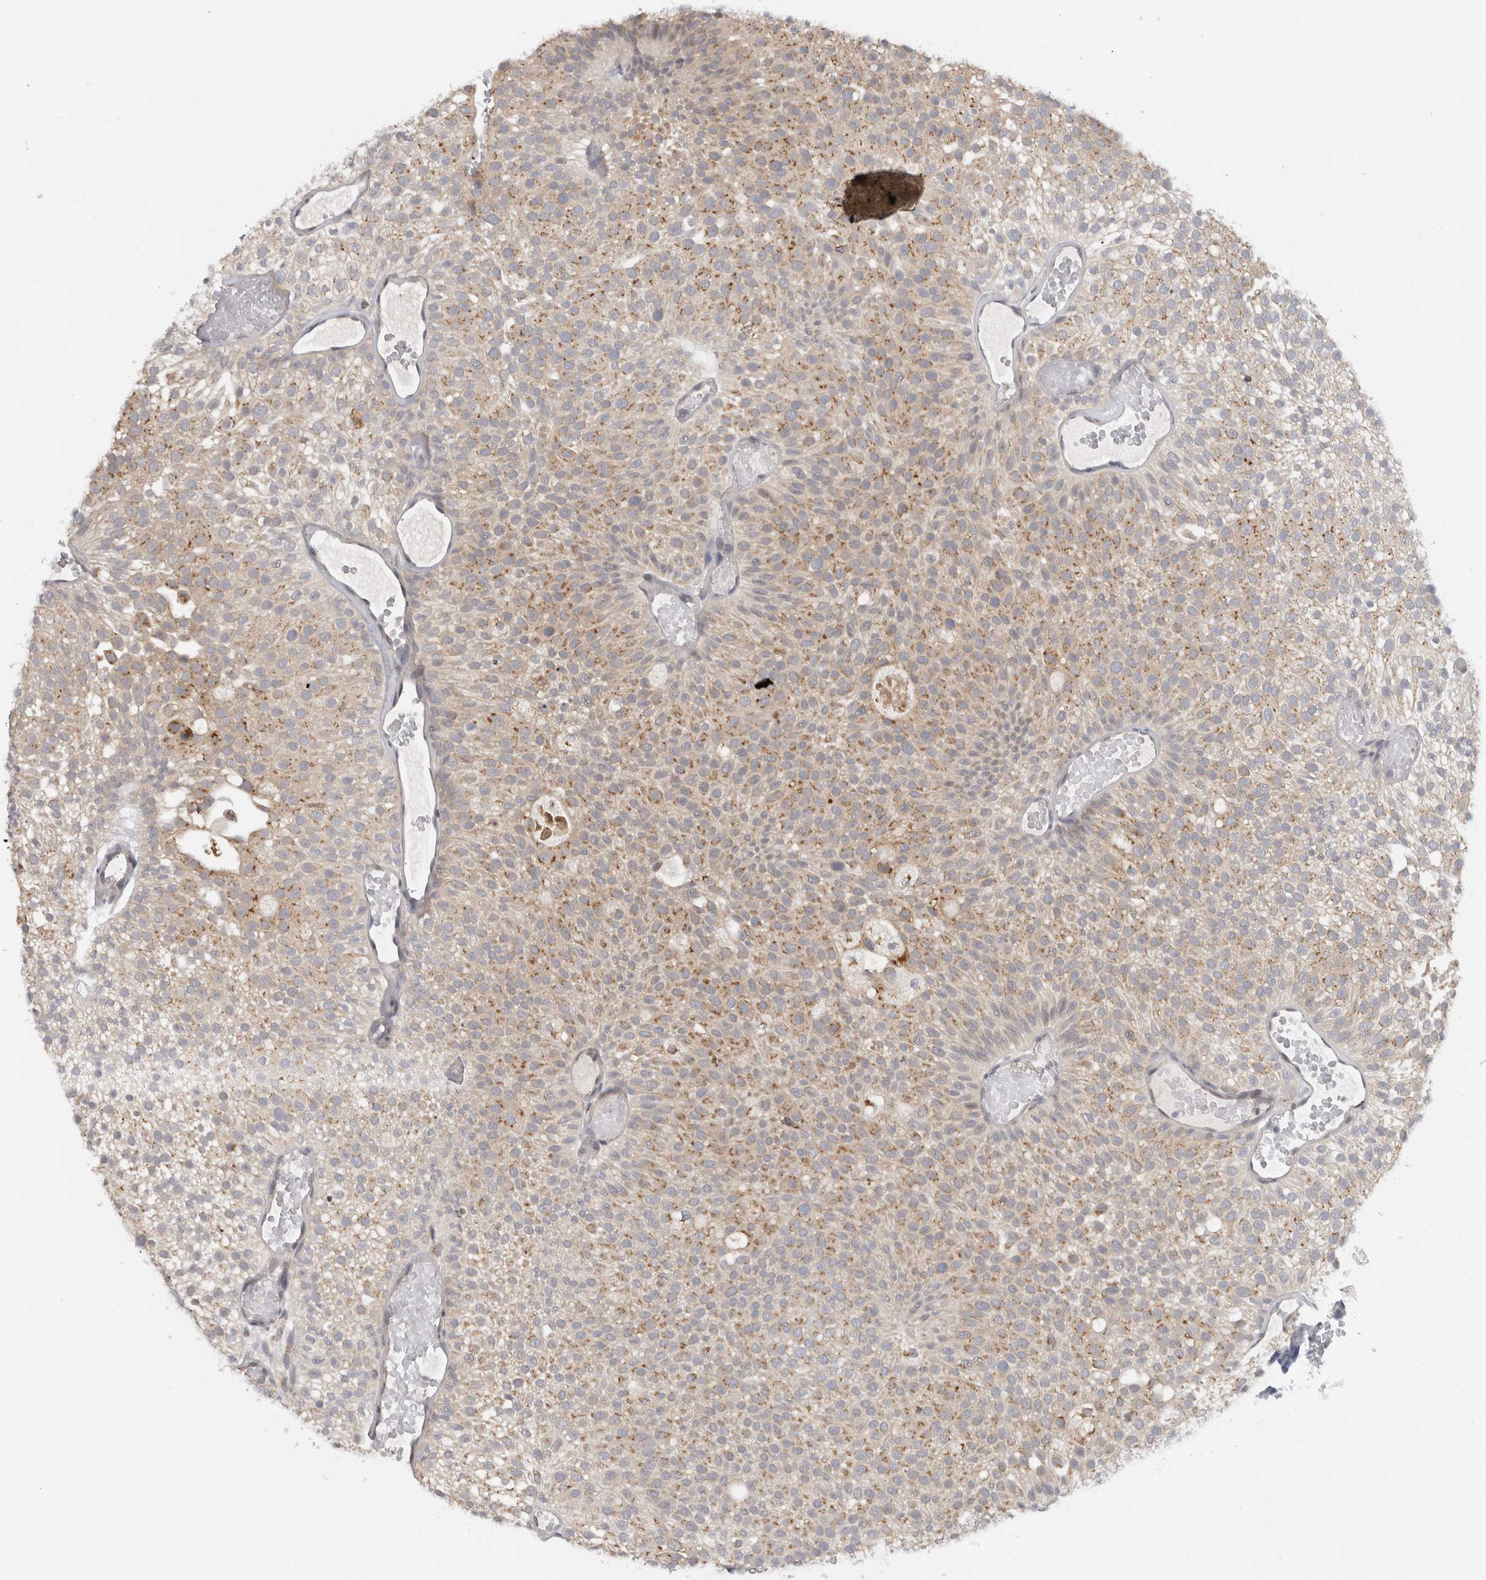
{"staining": {"intensity": "moderate", "quantity": "25%-75%", "location": "cytoplasmic/membranous"}, "tissue": "urothelial cancer", "cell_type": "Tumor cells", "image_type": "cancer", "snomed": [{"axis": "morphology", "description": "Urothelial carcinoma, Low grade"}, {"axis": "topography", "description": "Urinary bladder"}], "caption": "Immunohistochemical staining of human urothelial cancer reveals medium levels of moderate cytoplasmic/membranous staining in approximately 25%-75% of tumor cells.", "gene": "MGAT1", "patient": {"sex": "male", "age": 78}}